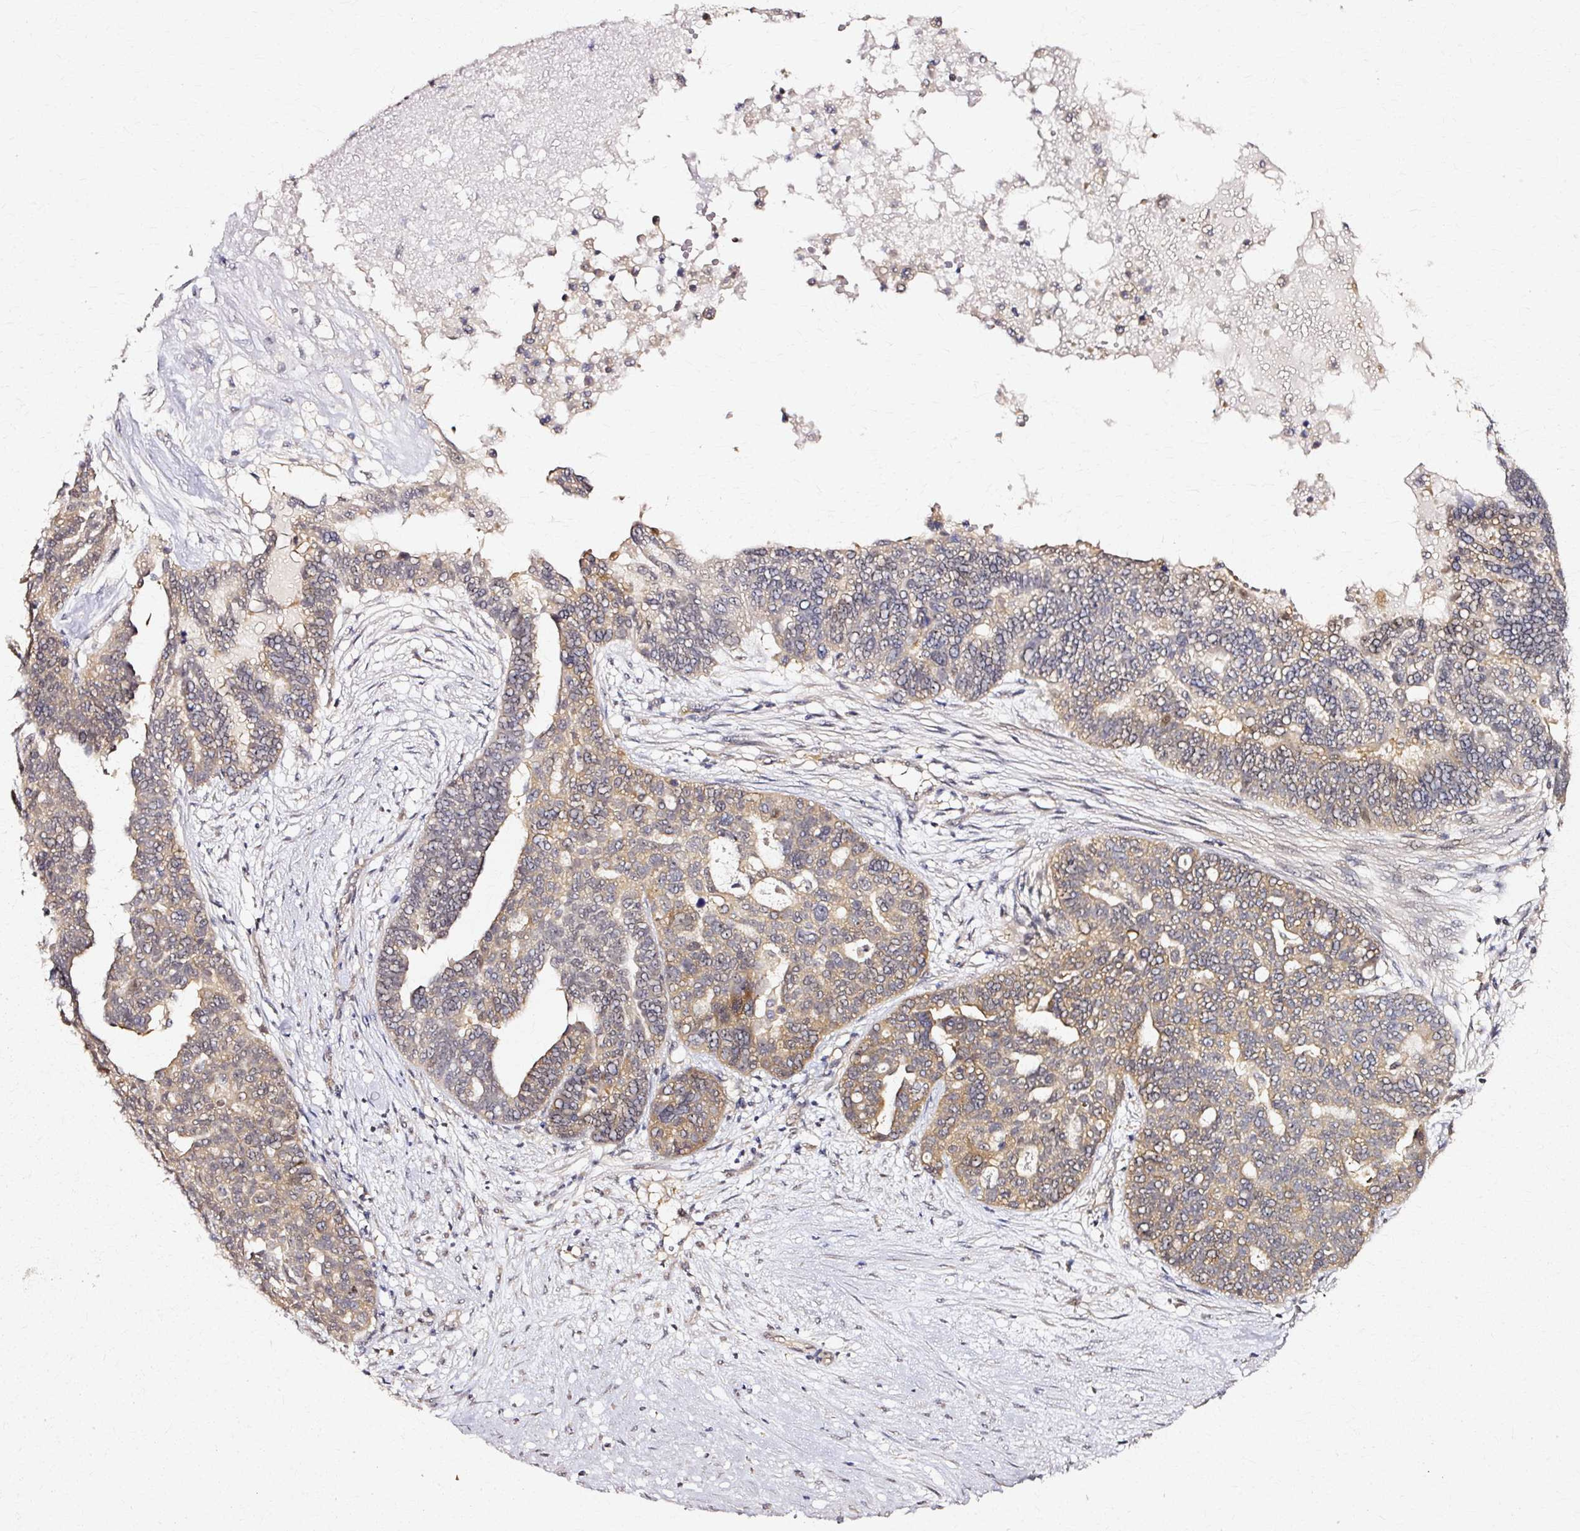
{"staining": {"intensity": "weak", "quantity": "25%-75%", "location": "cytoplasmic/membranous"}, "tissue": "ovarian cancer", "cell_type": "Tumor cells", "image_type": "cancer", "snomed": [{"axis": "morphology", "description": "Cystadenocarcinoma, serous, NOS"}, {"axis": "topography", "description": "Ovary"}], "caption": "A high-resolution micrograph shows IHC staining of ovarian serous cystadenocarcinoma, which shows weak cytoplasmic/membranous staining in approximately 25%-75% of tumor cells. (DAB IHC with brightfield microscopy, high magnification).", "gene": "RGPD5", "patient": {"sex": "female", "age": 59}}